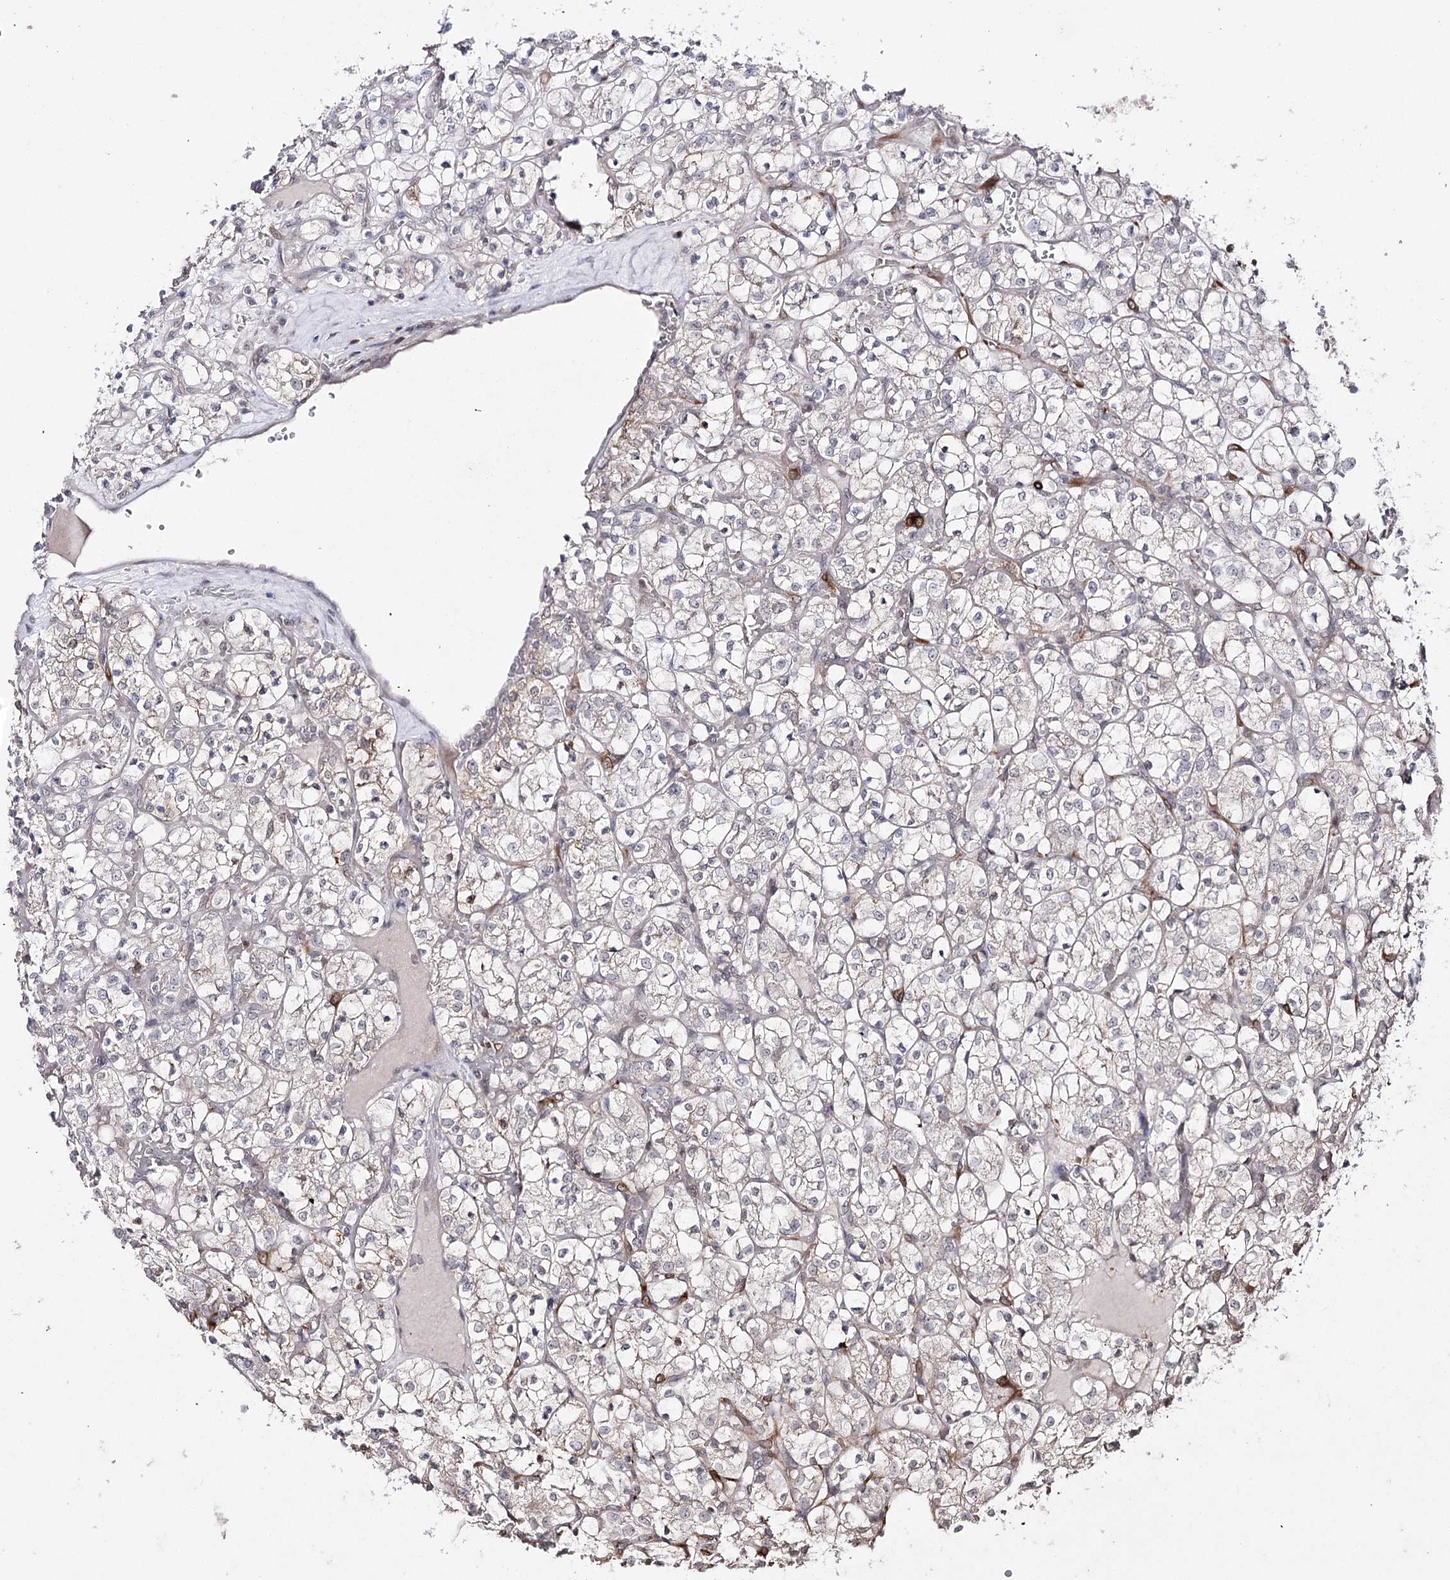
{"staining": {"intensity": "negative", "quantity": "none", "location": "none"}, "tissue": "renal cancer", "cell_type": "Tumor cells", "image_type": "cancer", "snomed": [{"axis": "morphology", "description": "Adenocarcinoma, NOS"}, {"axis": "topography", "description": "Kidney"}], "caption": "Immunohistochemistry (IHC) of human renal adenocarcinoma exhibits no expression in tumor cells.", "gene": "HSD11B2", "patient": {"sex": "female", "age": 69}}